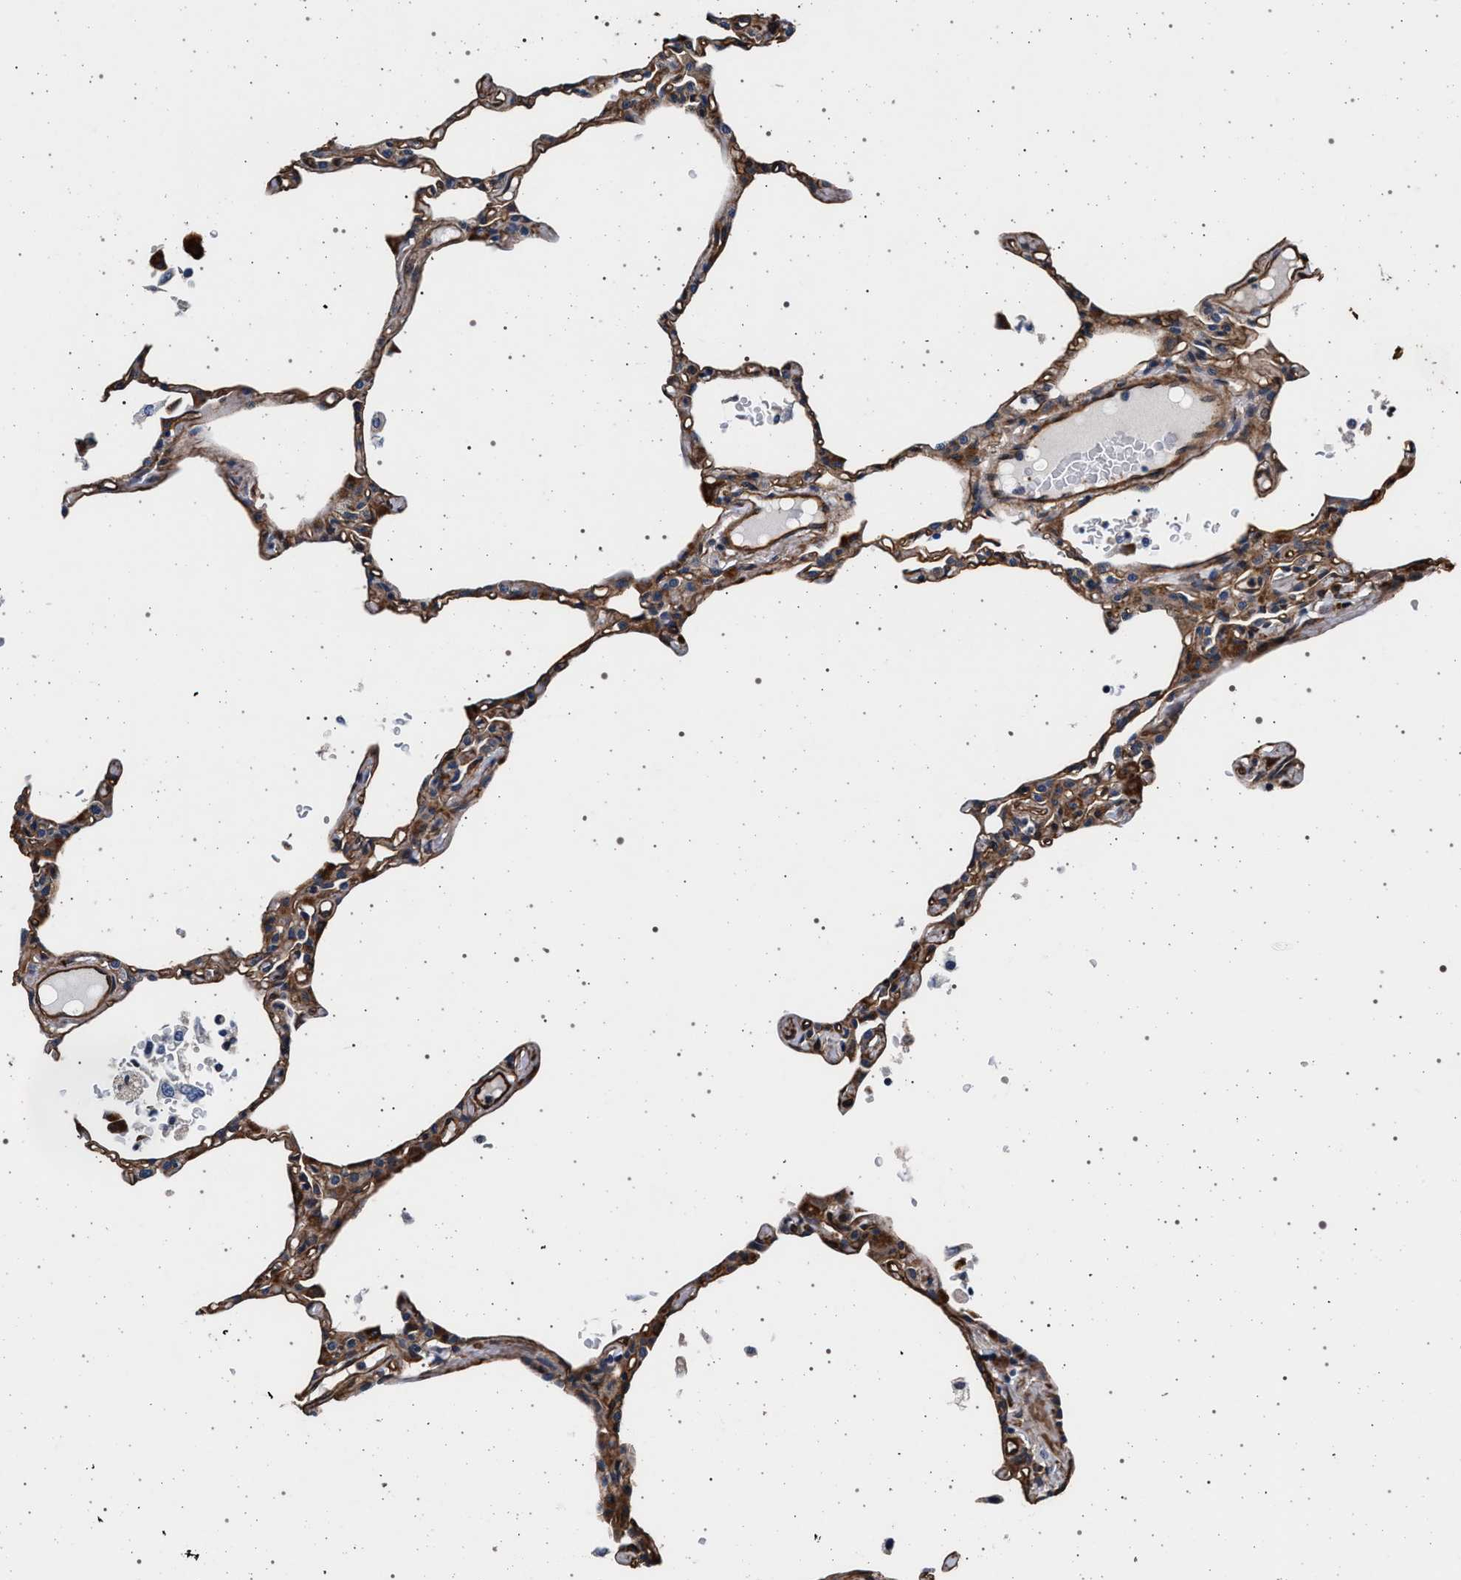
{"staining": {"intensity": "moderate", "quantity": ">75%", "location": "cytoplasmic/membranous"}, "tissue": "lung", "cell_type": "Alveolar cells", "image_type": "normal", "snomed": [{"axis": "morphology", "description": "Normal tissue, NOS"}, {"axis": "topography", "description": "Lung"}], "caption": "Protein staining shows moderate cytoplasmic/membranous positivity in about >75% of alveolar cells in benign lung.", "gene": "KCNK6", "patient": {"sex": "female", "age": 49}}